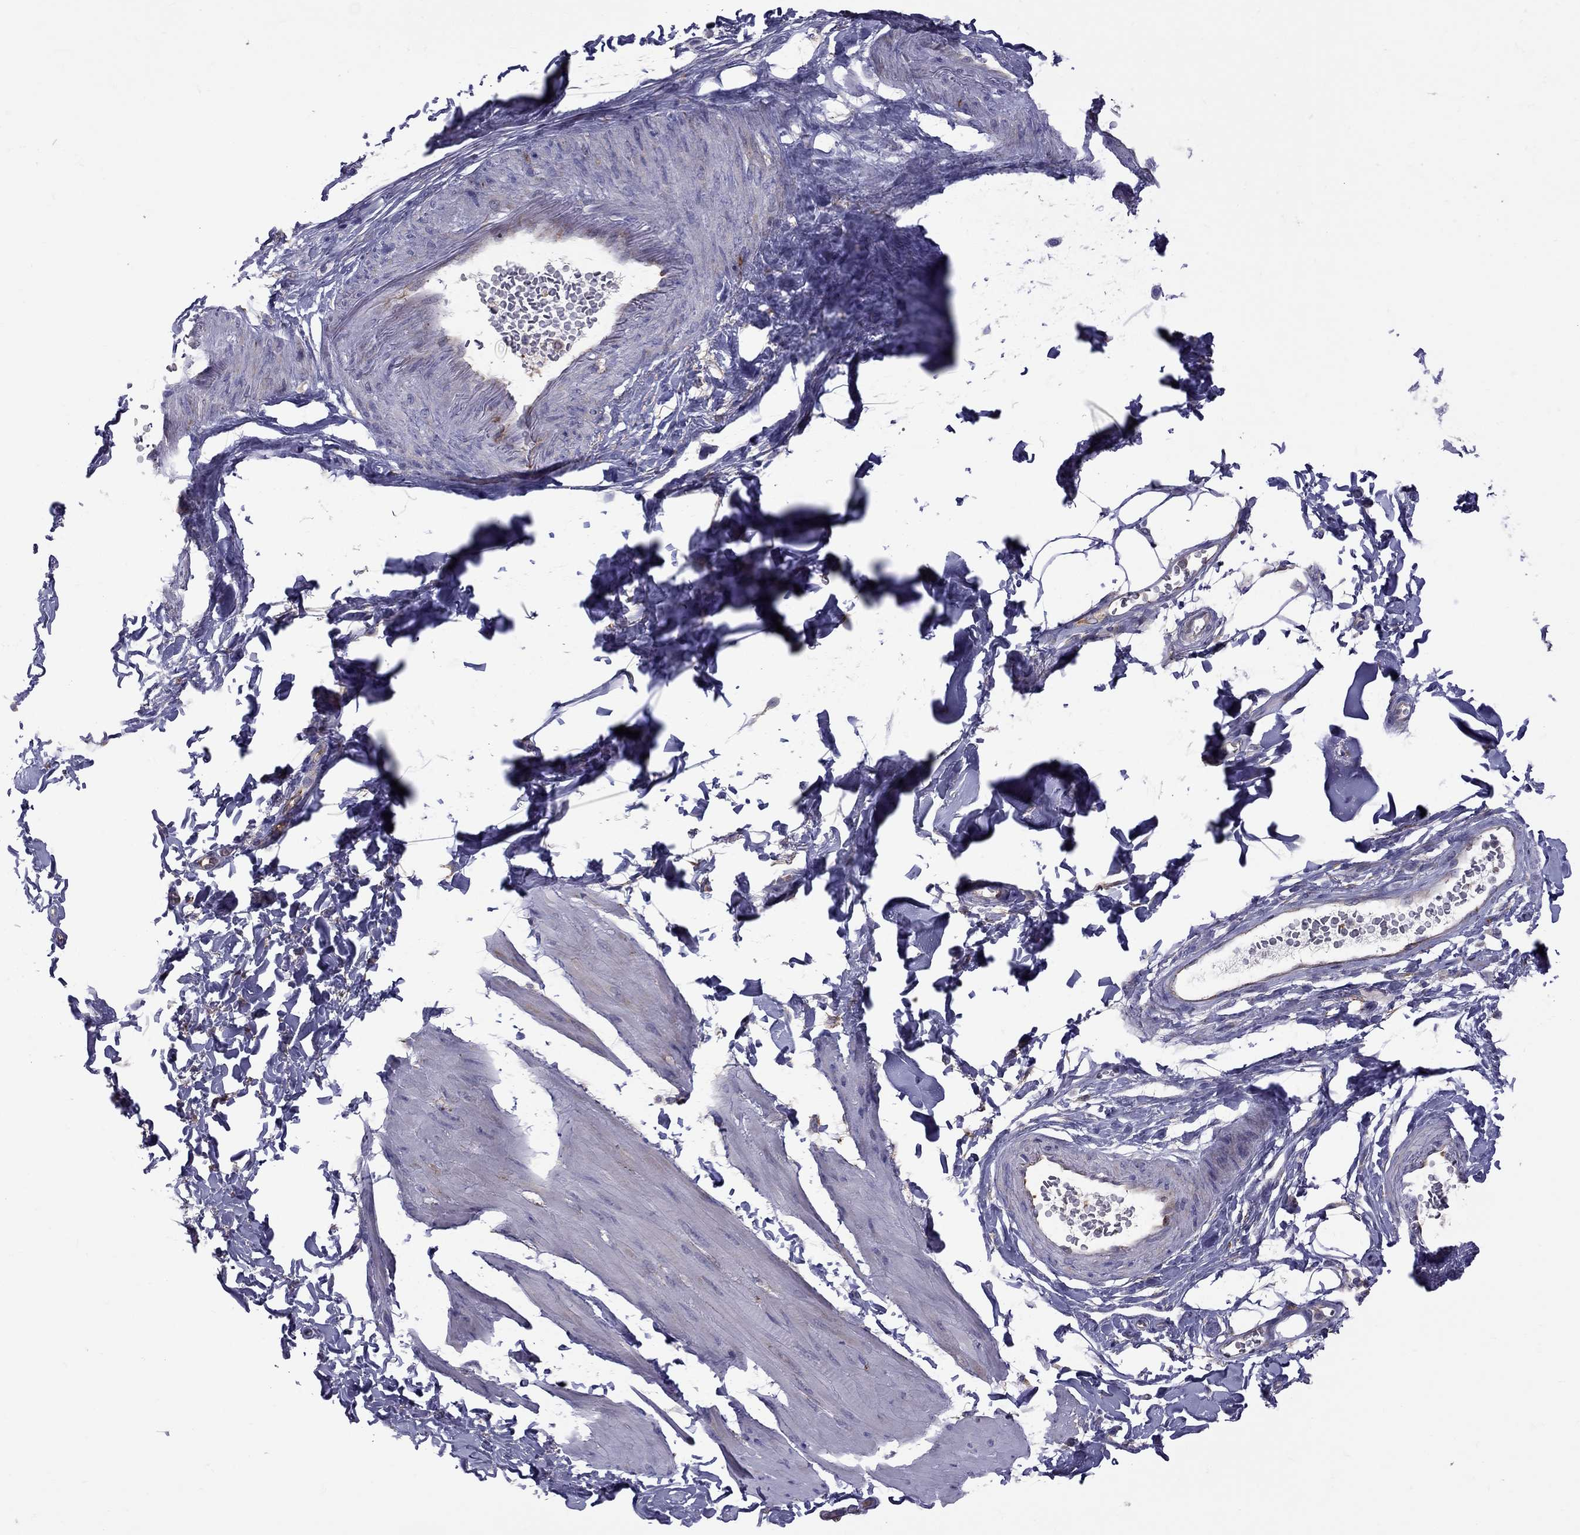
{"staining": {"intensity": "negative", "quantity": "none", "location": "none"}, "tissue": "smooth muscle", "cell_type": "Smooth muscle cells", "image_type": "normal", "snomed": [{"axis": "morphology", "description": "Normal tissue, NOS"}, {"axis": "topography", "description": "Adipose tissue"}, {"axis": "topography", "description": "Smooth muscle"}, {"axis": "topography", "description": "Peripheral nerve tissue"}], "caption": "Smooth muscle cells show no significant expression in benign smooth muscle. Nuclei are stained in blue.", "gene": "EIF4E3", "patient": {"sex": "male", "age": 83}}